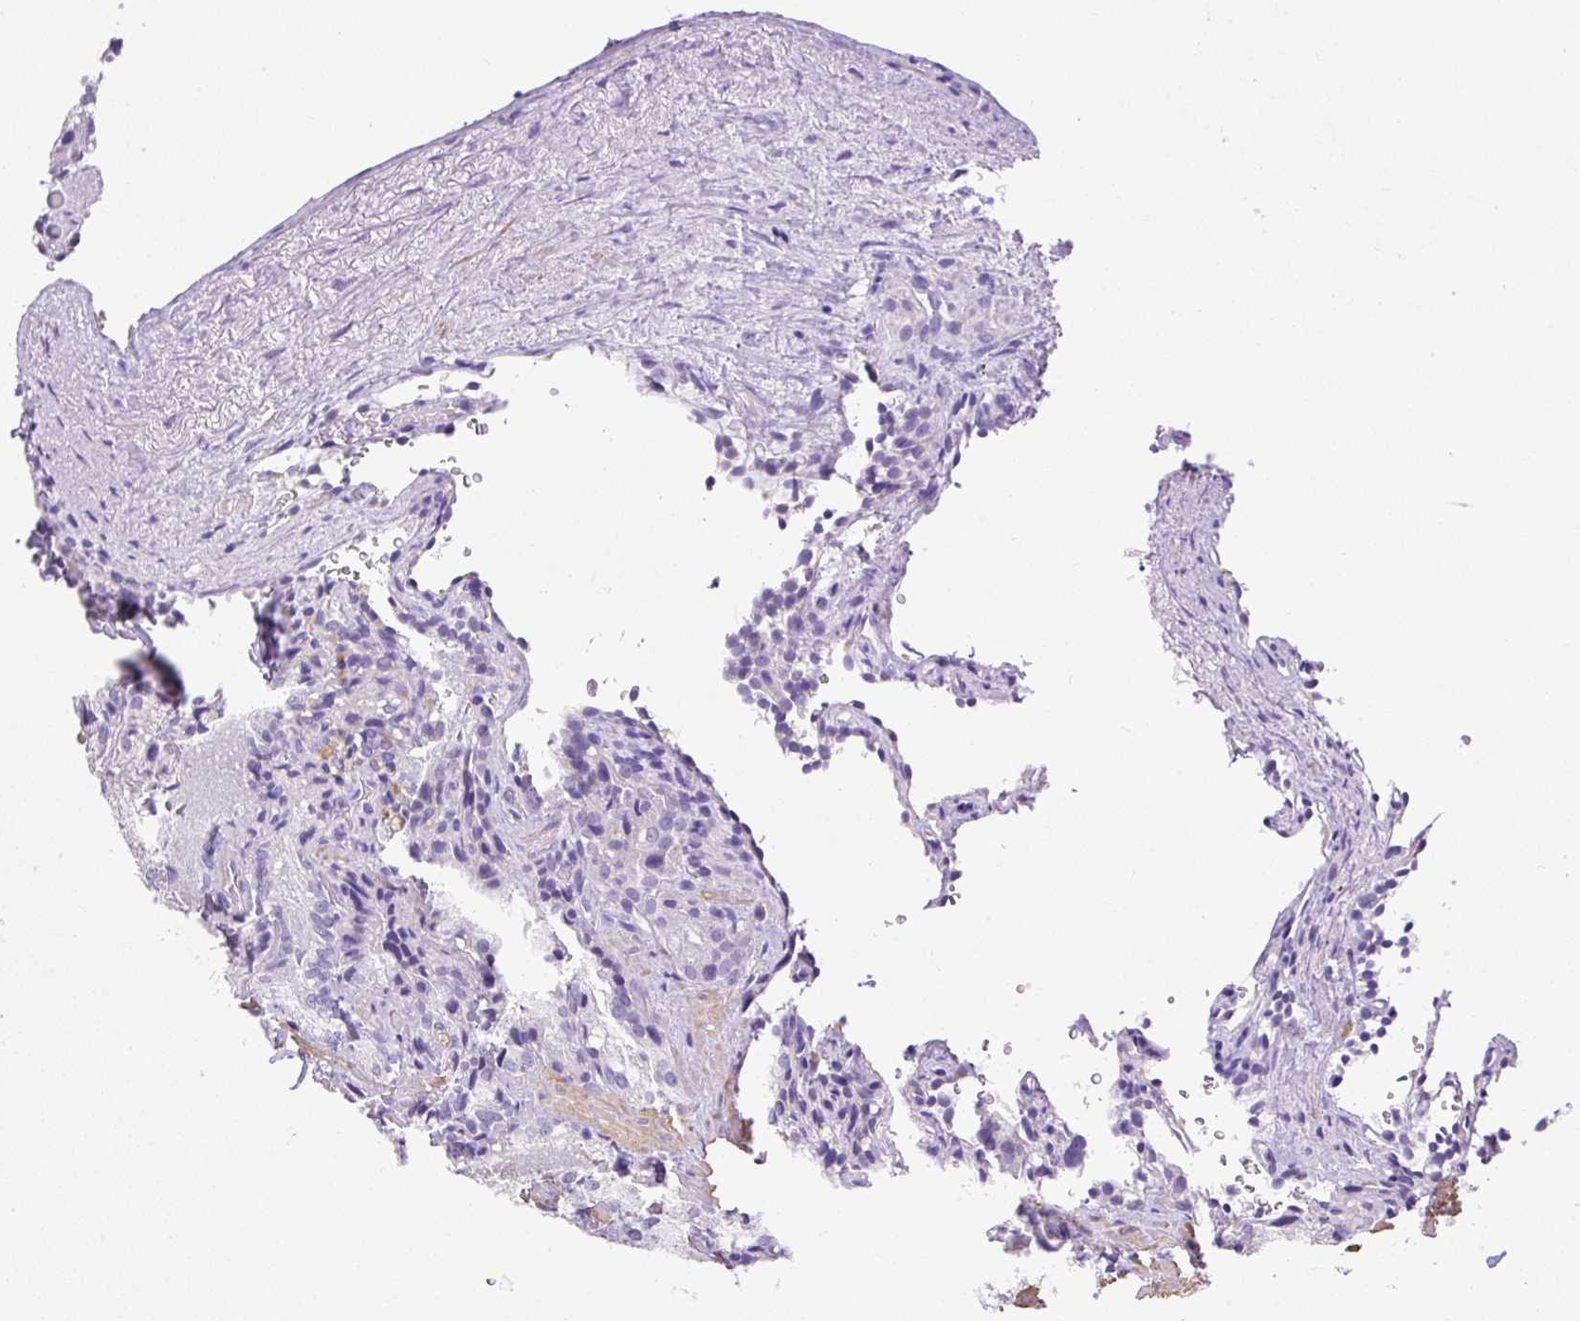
{"staining": {"intensity": "negative", "quantity": "none", "location": "none"}, "tissue": "seminal vesicle", "cell_type": "Glandular cells", "image_type": "normal", "snomed": [{"axis": "morphology", "description": "Normal tissue, NOS"}, {"axis": "topography", "description": "Seminal veicle"}], "caption": "The immunohistochemistry image has no significant staining in glandular cells of seminal vesicle.", "gene": "TDRD15", "patient": {"sex": "male", "age": 62}}